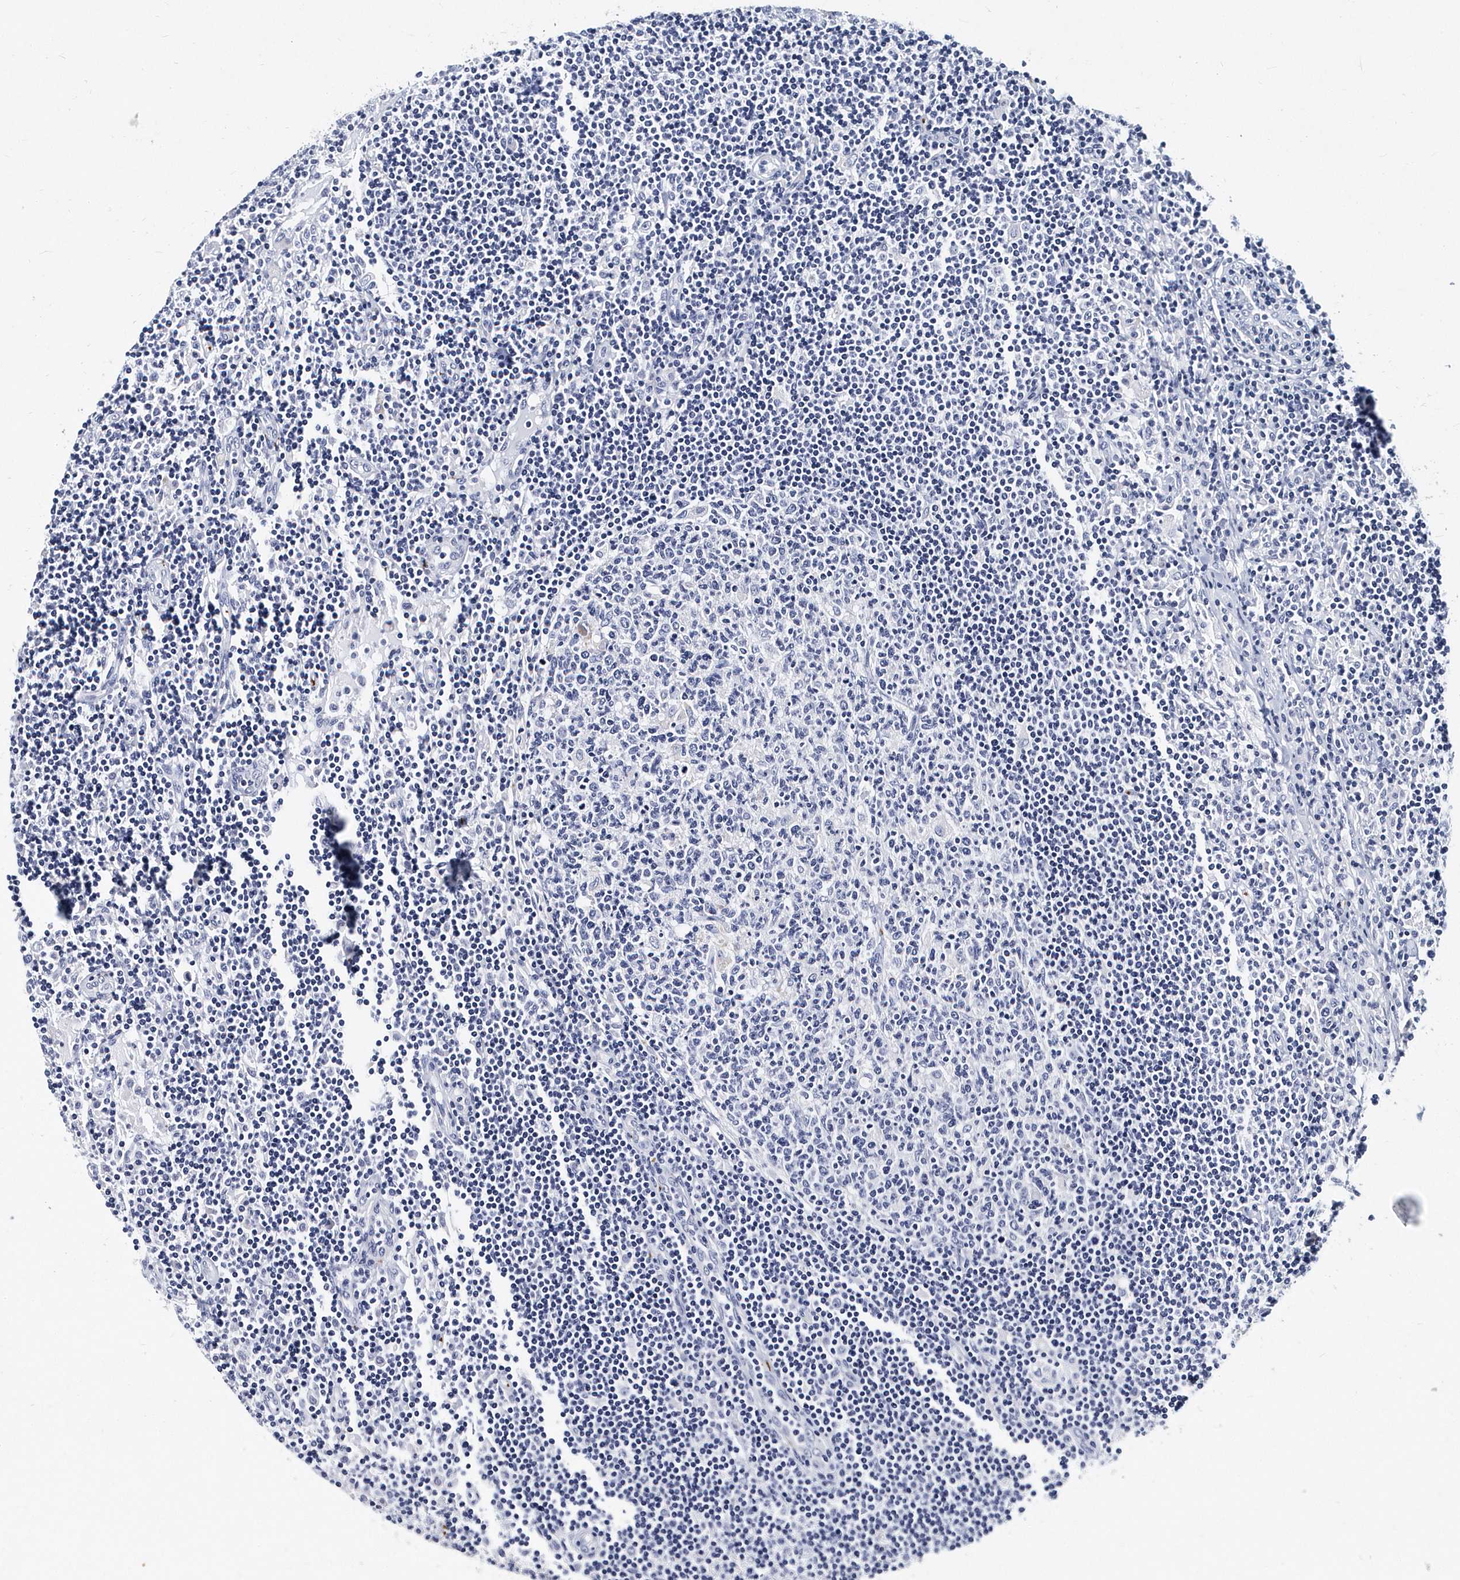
{"staining": {"intensity": "negative", "quantity": "none", "location": "none"}, "tissue": "lymph node", "cell_type": "Germinal center cells", "image_type": "normal", "snomed": [{"axis": "morphology", "description": "Normal tissue, NOS"}, {"axis": "topography", "description": "Lymph node"}], "caption": "High power microscopy image of an immunohistochemistry (IHC) photomicrograph of benign lymph node, revealing no significant expression in germinal center cells.", "gene": "ITGA2B", "patient": {"sex": "female", "age": 53}}